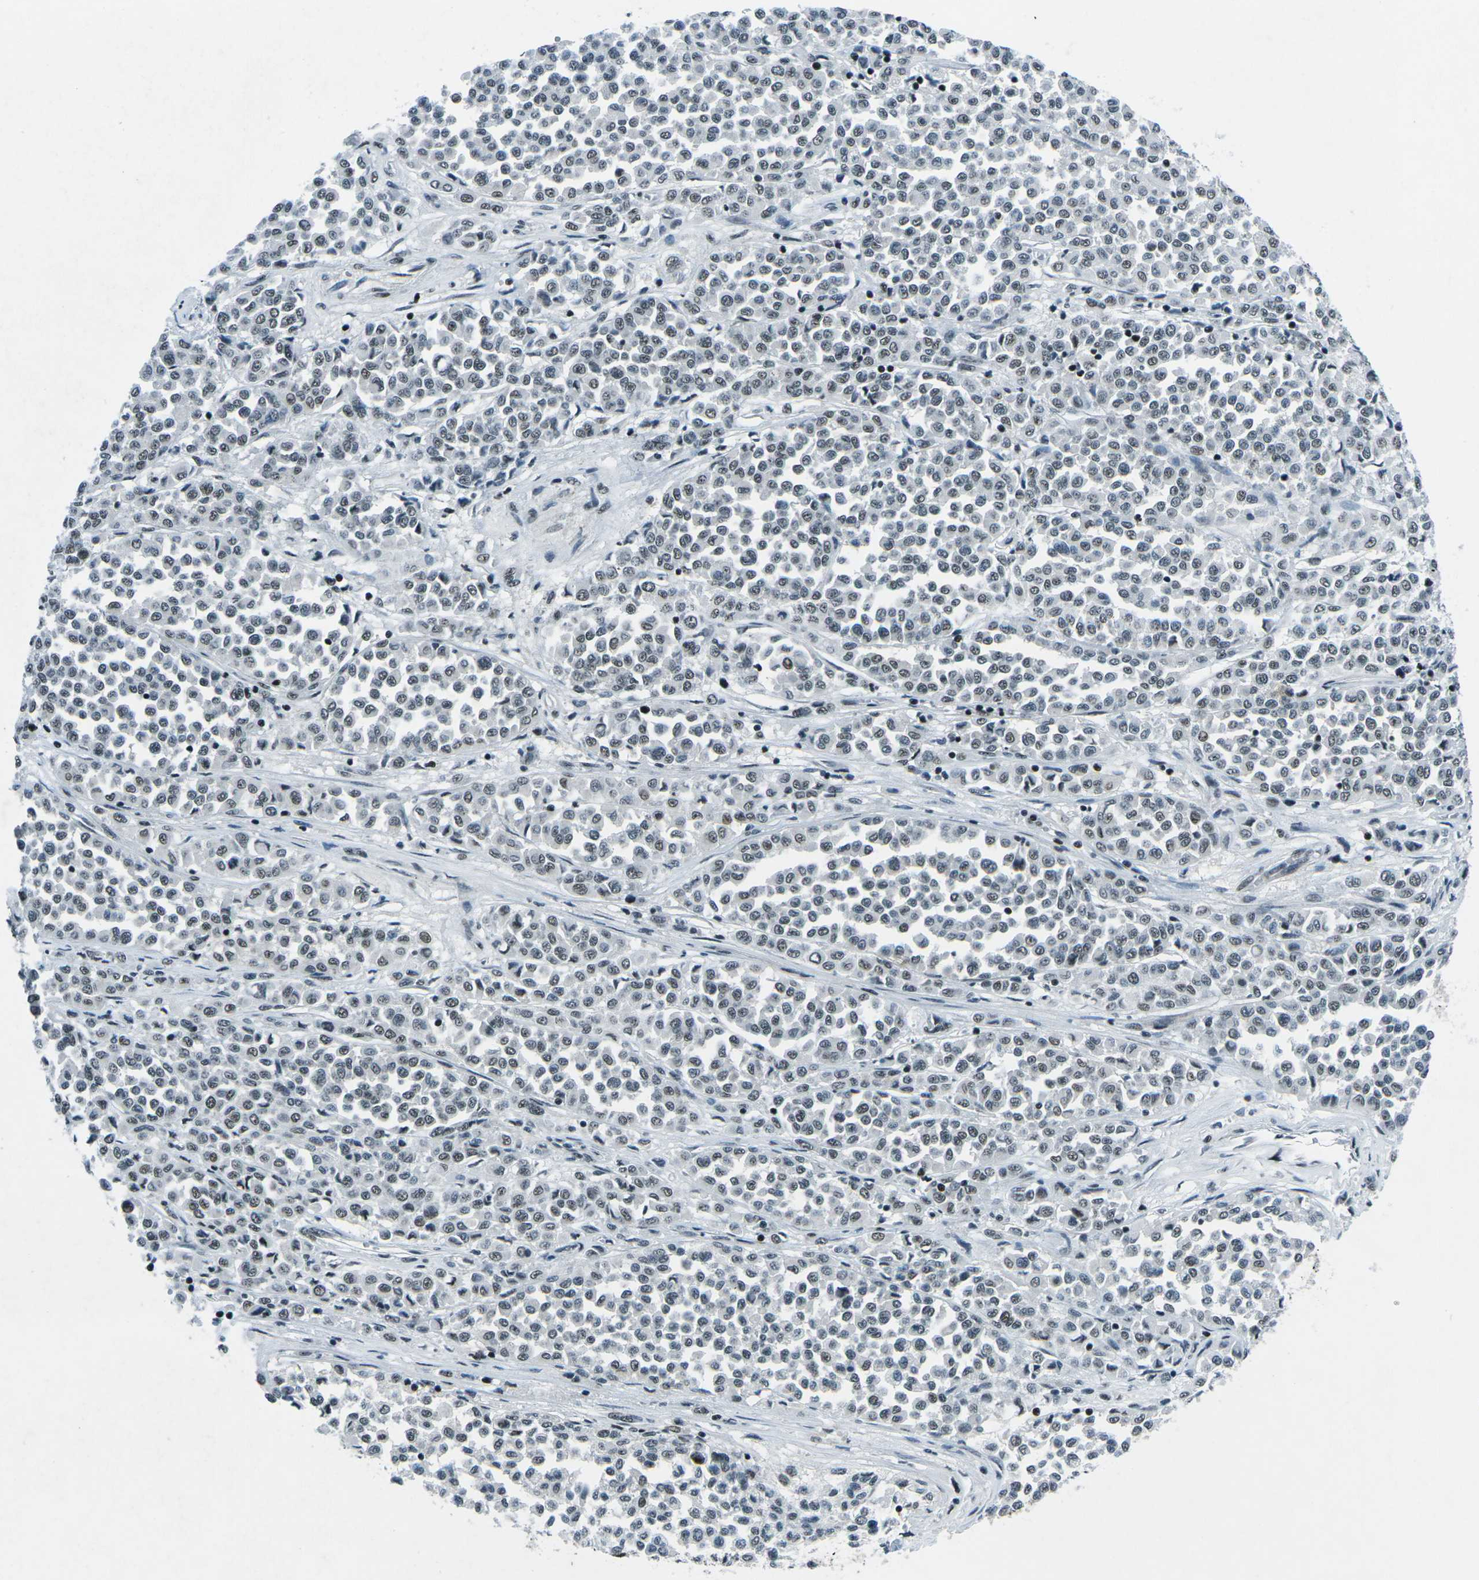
{"staining": {"intensity": "weak", "quantity": "25%-75%", "location": "nuclear"}, "tissue": "melanoma", "cell_type": "Tumor cells", "image_type": "cancer", "snomed": [{"axis": "morphology", "description": "Malignant melanoma, Metastatic site"}, {"axis": "topography", "description": "Pancreas"}], "caption": "A low amount of weak nuclear positivity is present in approximately 25%-75% of tumor cells in malignant melanoma (metastatic site) tissue.", "gene": "RBL2", "patient": {"sex": "female", "age": 30}}